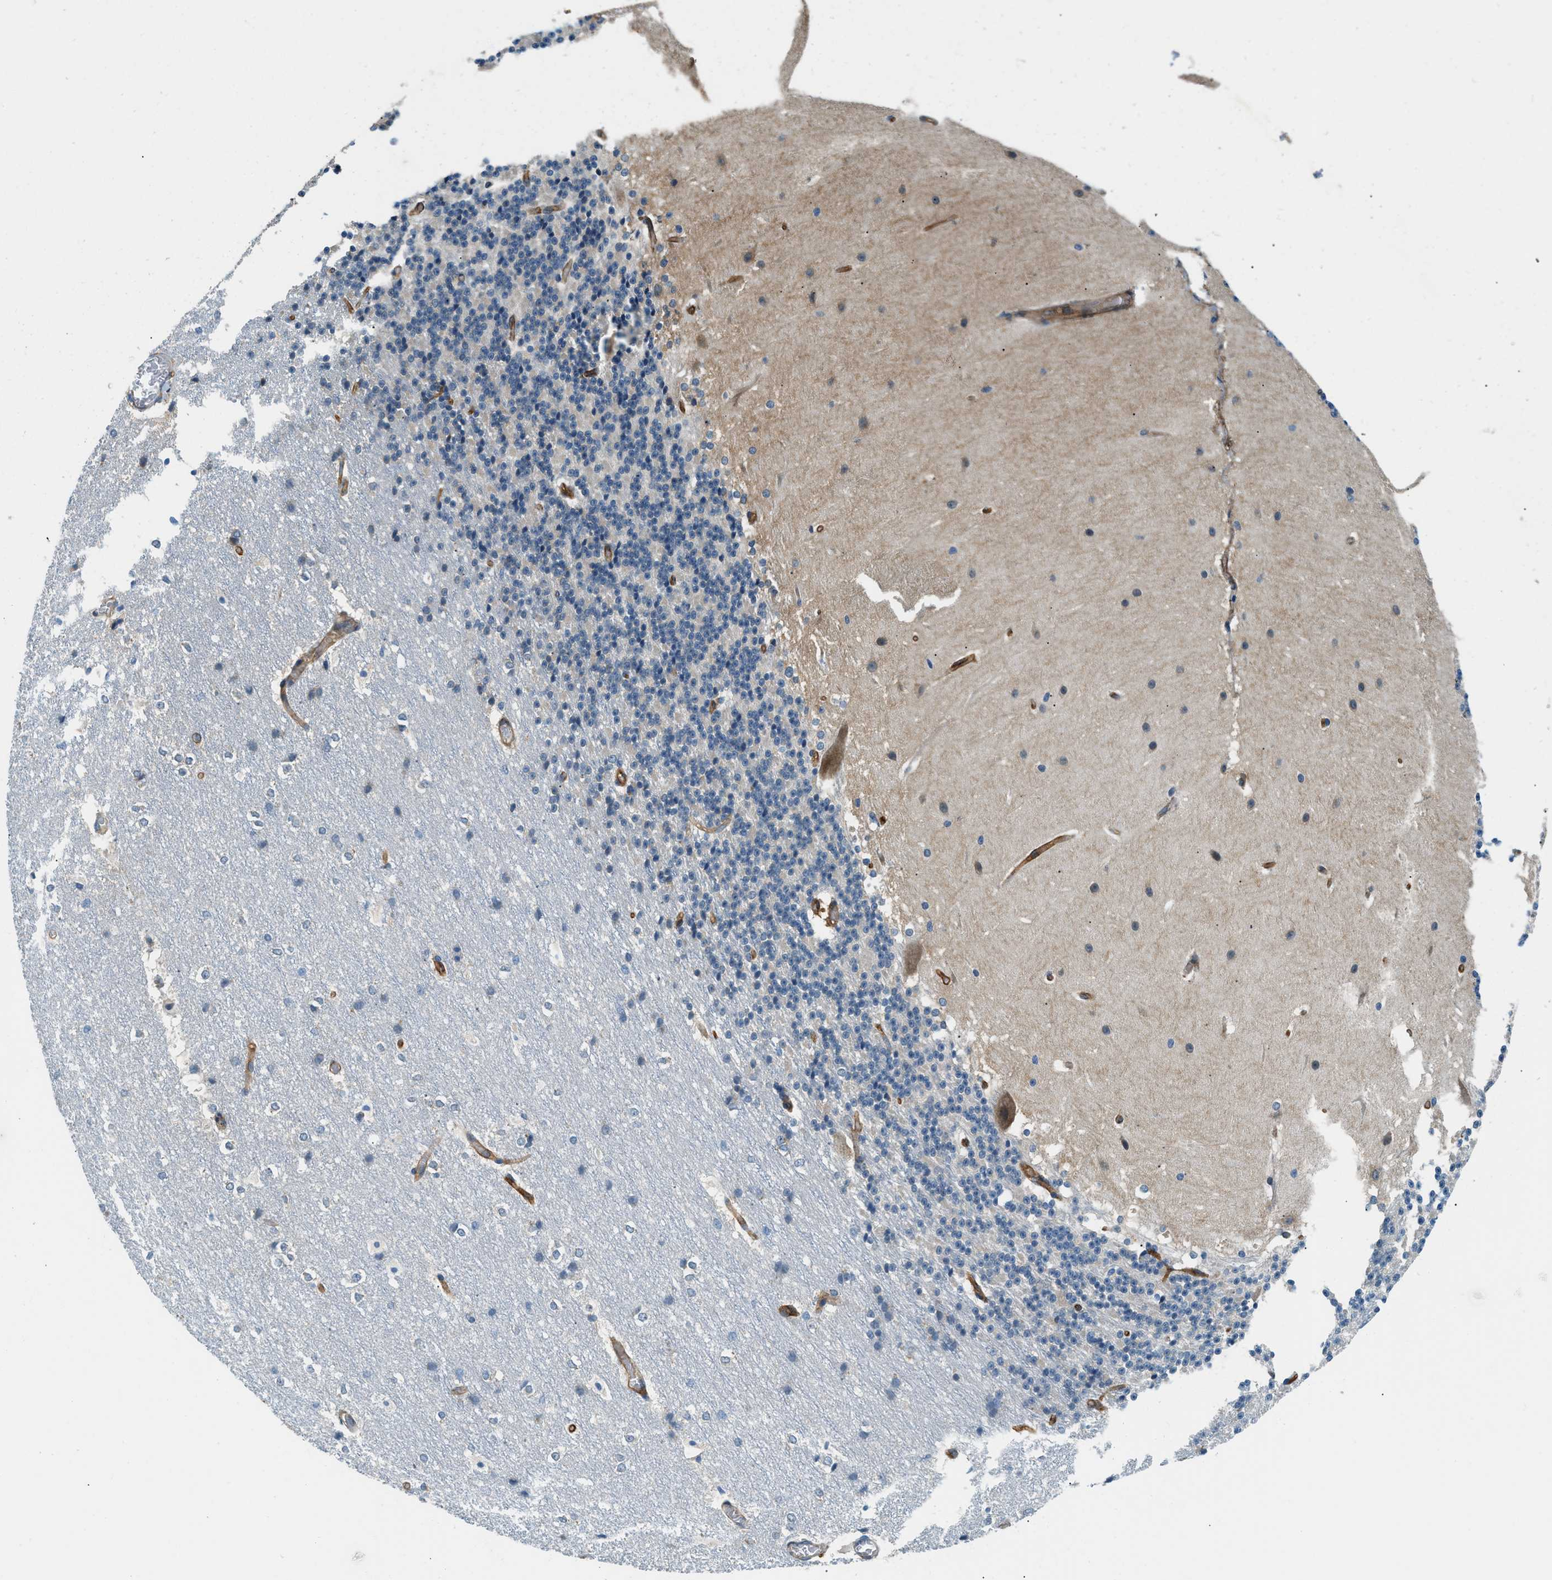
{"staining": {"intensity": "negative", "quantity": "none", "location": "none"}, "tissue": "cerebellum", "cell_type": "Cells in granular layer", "image_type": "normal", "snomed": [{"axis": "morphology", "description": "Normal tissue, NOS"}, {"axis": "topography", "description": "Cerebellum"}], "caption": "This is an IHC photomicrograph of normal human cerebellum. There is no positivity in cells in granular layer.", "gene": "ZNF367", "patient": {"sex": "female", "age": 19}}